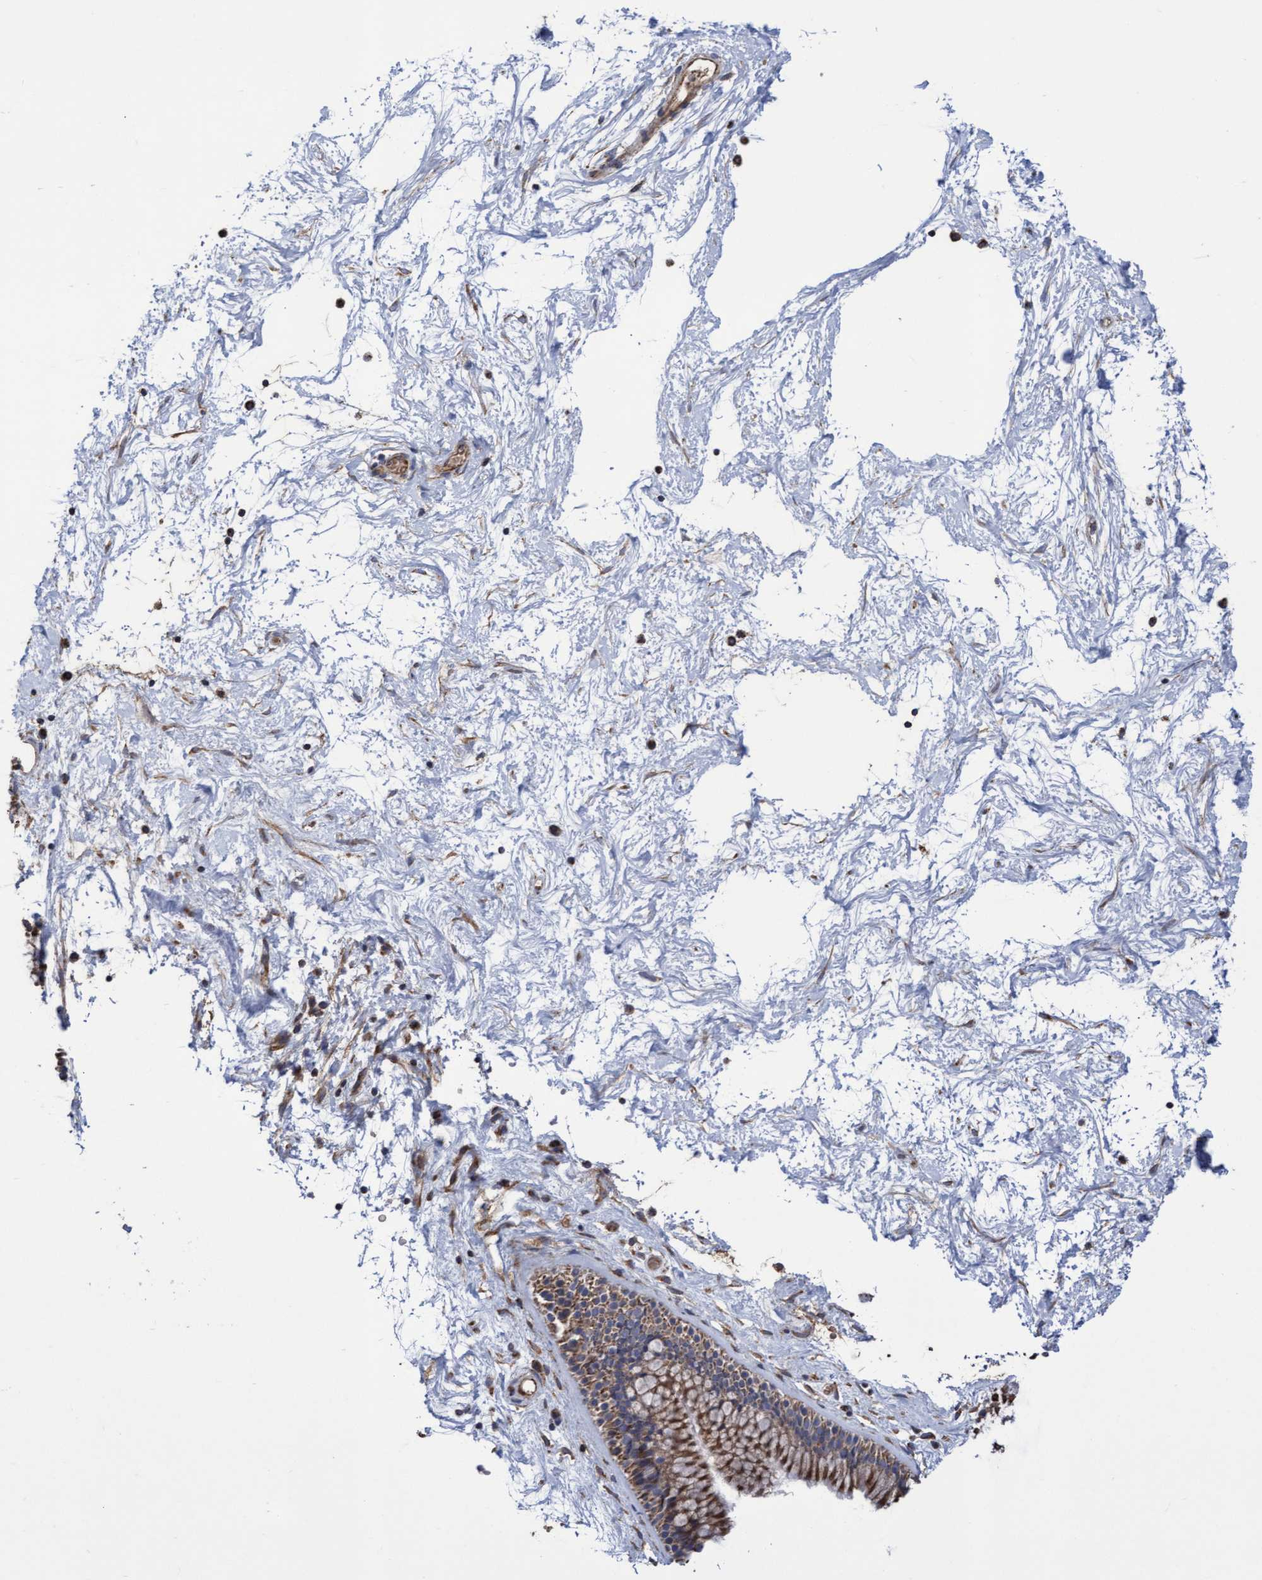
{"staining": {"intensity": "moderate", "quantity": ">75%", "location": "cytoplasmic/membranous"}, "tissue": "nasopharynx", "cell_type": "Respiratory epithelial cells", "image_type": "normal", "snomed": [{"axis": "morphology", "description": "Normal tissue, NOS"}, {"axis": "morphology", "description": "Inflammation, NOS"}, {"axis": "topography", "description": "Nasopharynx"}], "caption": "This micrograph demonstrates immunohistochemistry (IHC) staining of normal nasopharynx, with medium moderate cytoplasmic/membranous staining in about >75% of respiratory epithelial cells.", "gene": "COBL", "patient": {"sex": "male", "age": 48}}